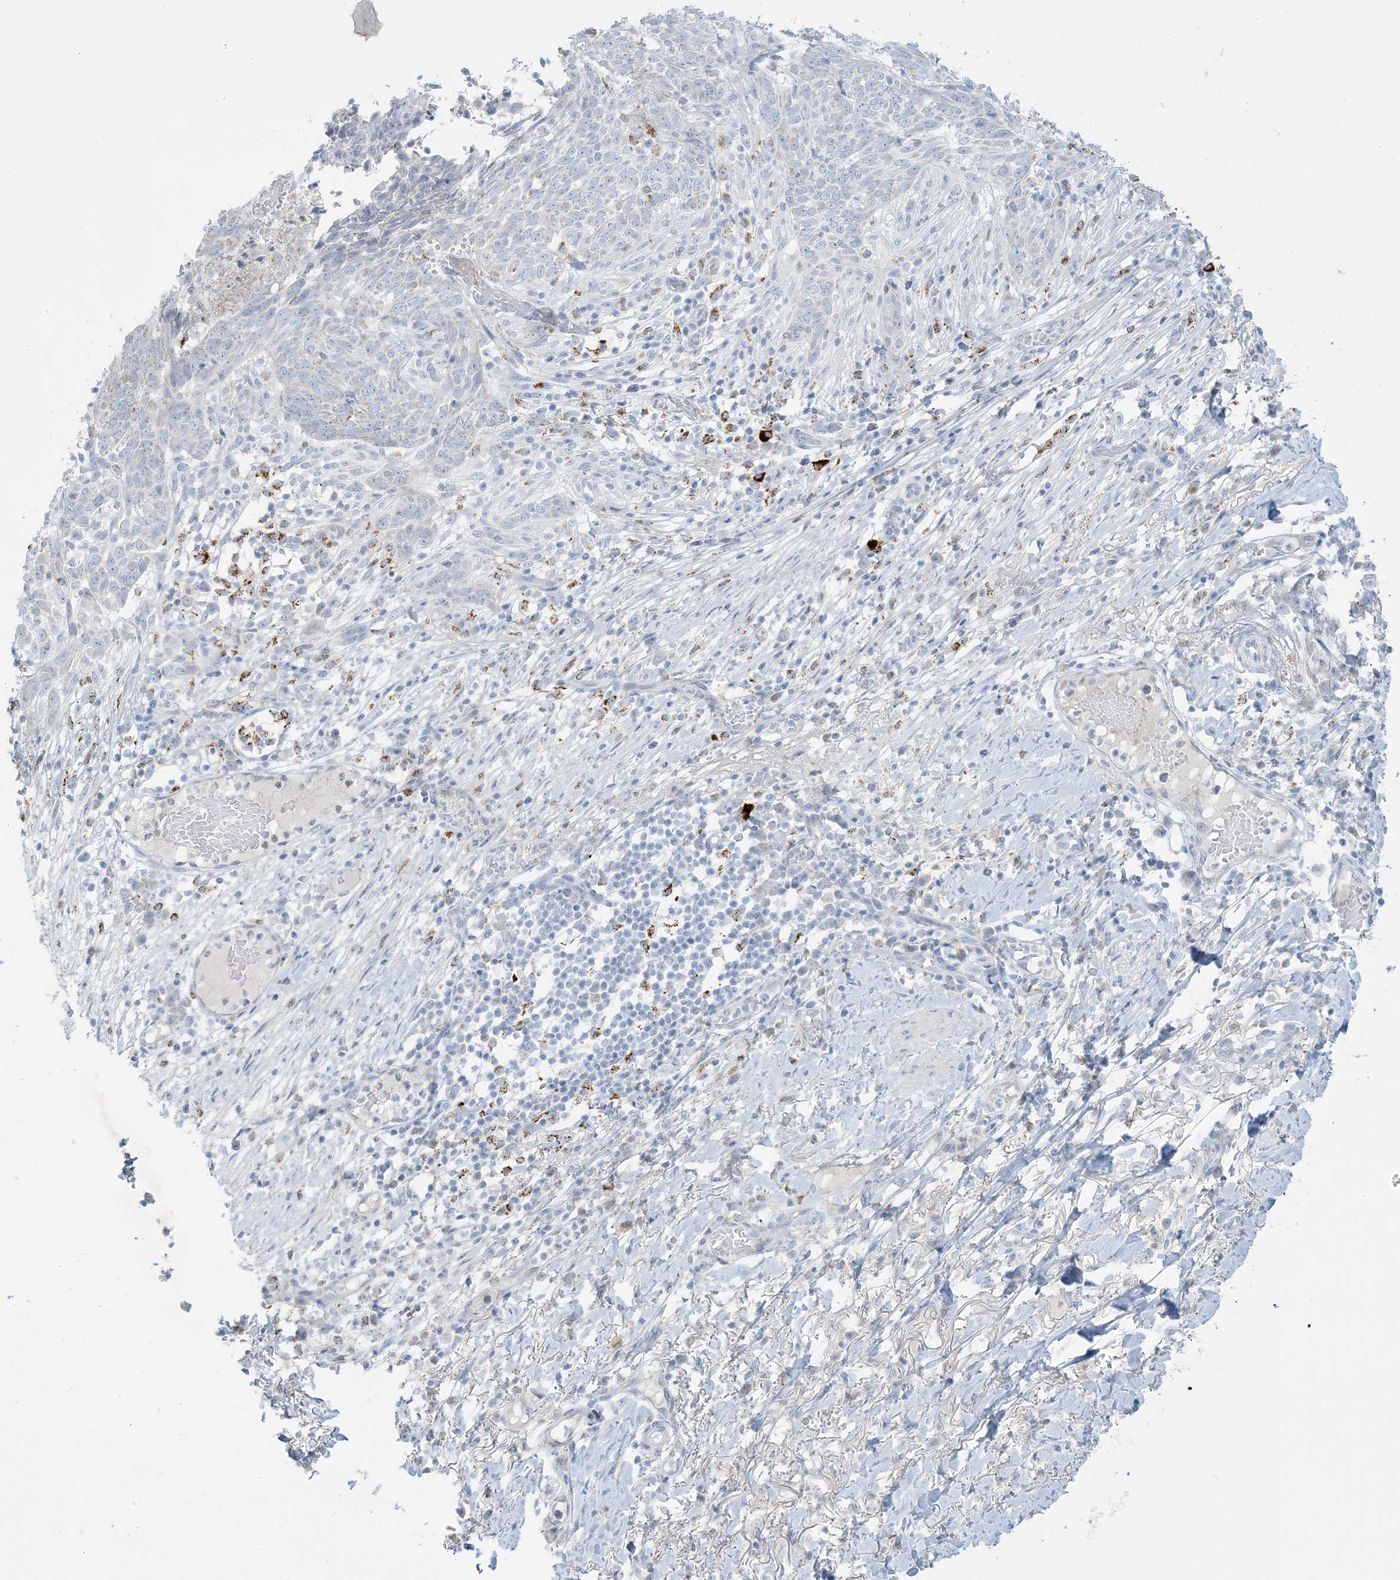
{"staining": {"intensity": "negative", "quantity": "none", "location": "none"}, "tissue": "skin cancer", "cell_type": "Tumor cells", "image_type": "cancer", "snomed": [{"axis": "morphology", "description": "Normal tissue, NOS"}, {"axis": "morphology", "description": "Basal cell carcinoma"}, {"axis": "topography", "description": "Skin"}], "caption": "Immunohistochemistry (IHC) of skin basal cell carcinoma displays no staining in tumor cells. Brightfield microscopy of immunohistochemistry stained with DAB (brown) and hematoxylin (blue), captured at high magnification.", "gene": "ZDHHC4", "patient": {"sex": "male", "age": 64}}